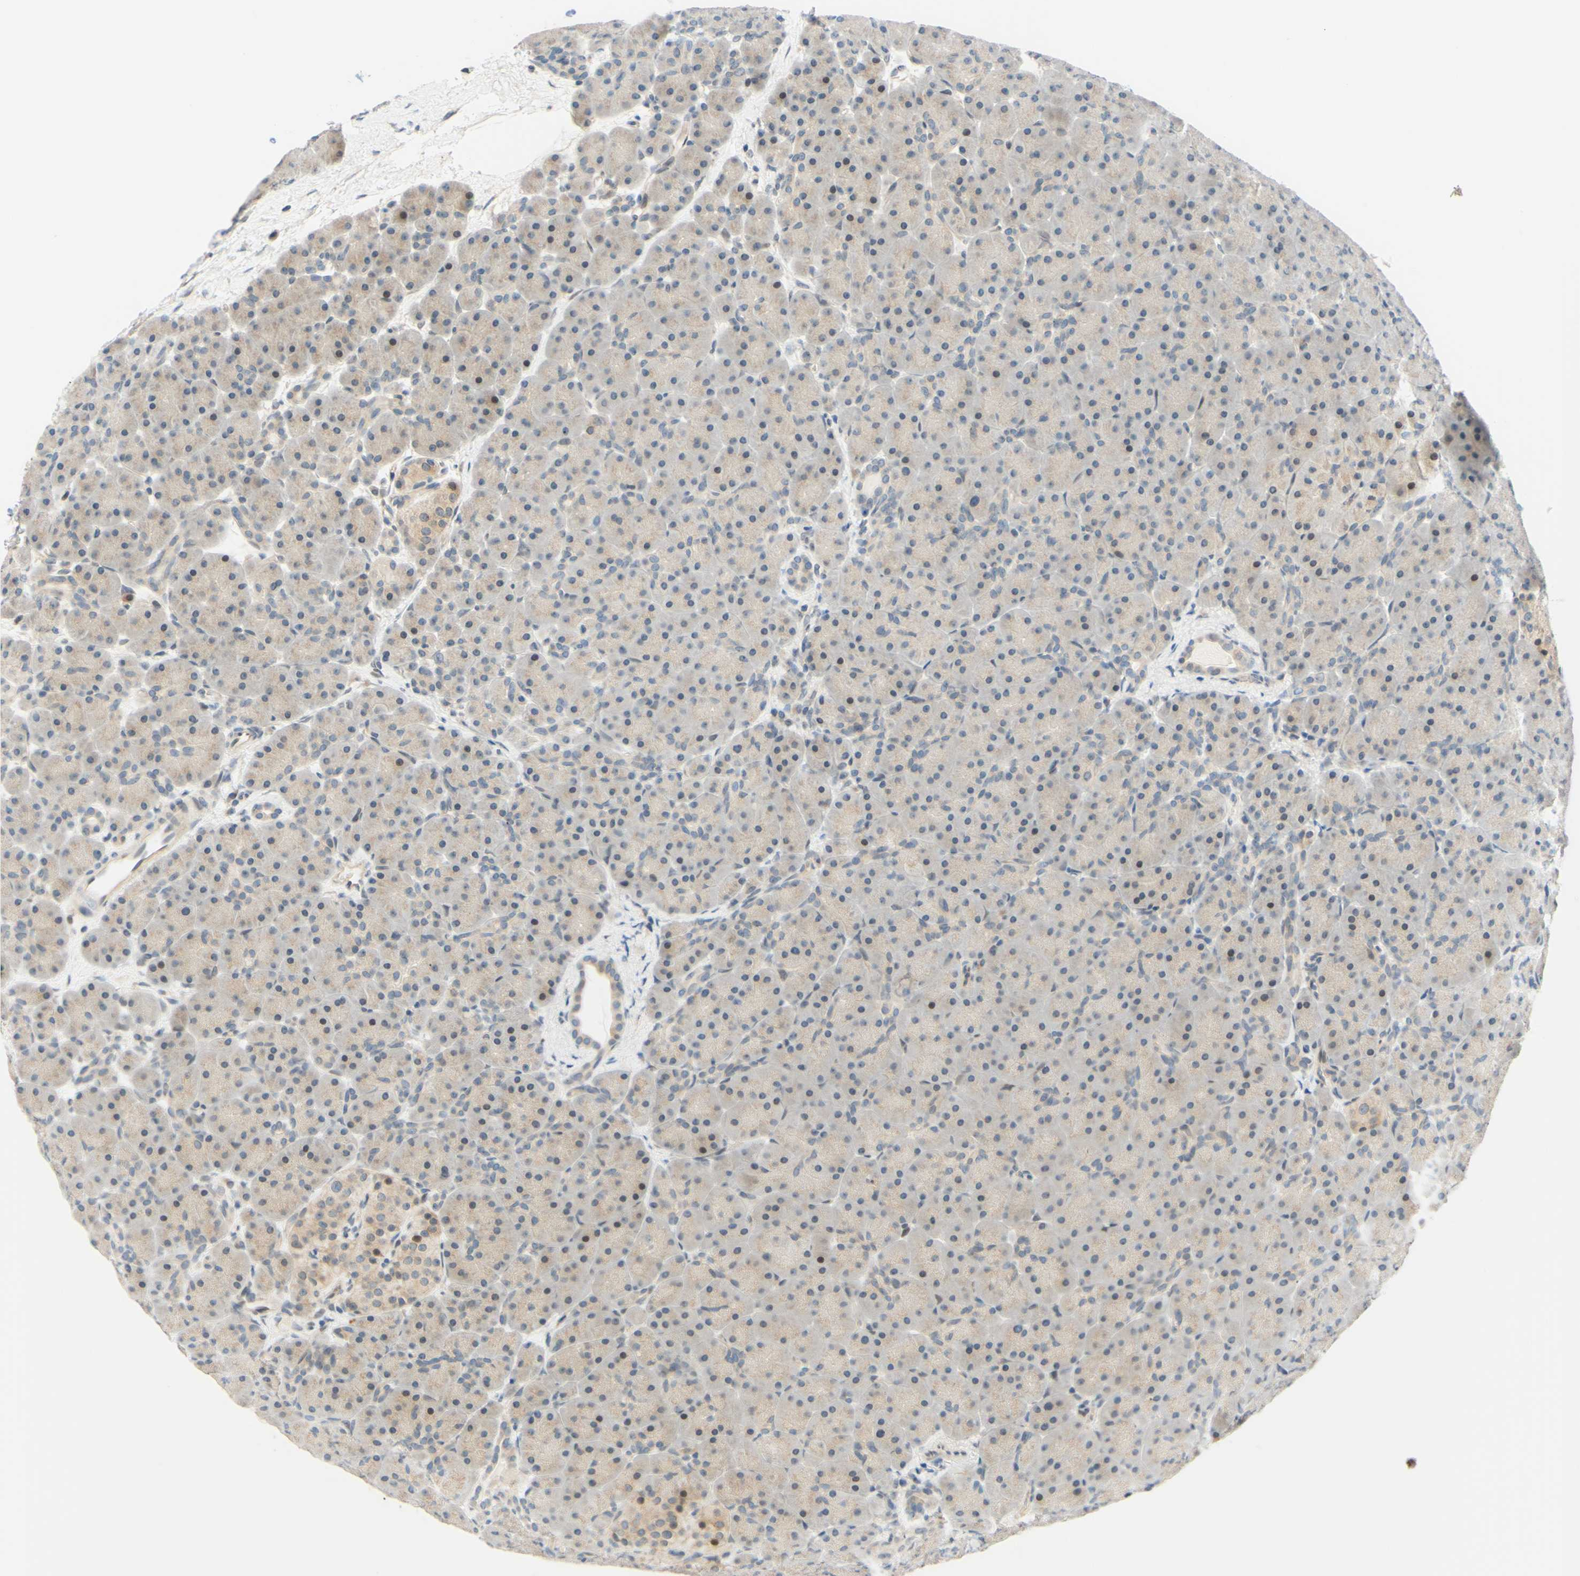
{"staining": {"intensity": "weak", "quantity": "<25%", "location": "cytoplasmic/membranous,nuclear"}, "tissue": "pancreas", "cell_type": "Exocrine glandular cells", "image_type": "normal", "snomed": [{"axis": "morphology", "description": "Normal tissue, NOS"}, {"axis": "topography", "description": "Pancreas"}], "caption": "Pancreas stained for a protein using immunohistochemistry (IHC) shows no positivity exocrine glandular cells.", "gene": "C2CD2L", "patient": {"sex": "male", "age": 66}}